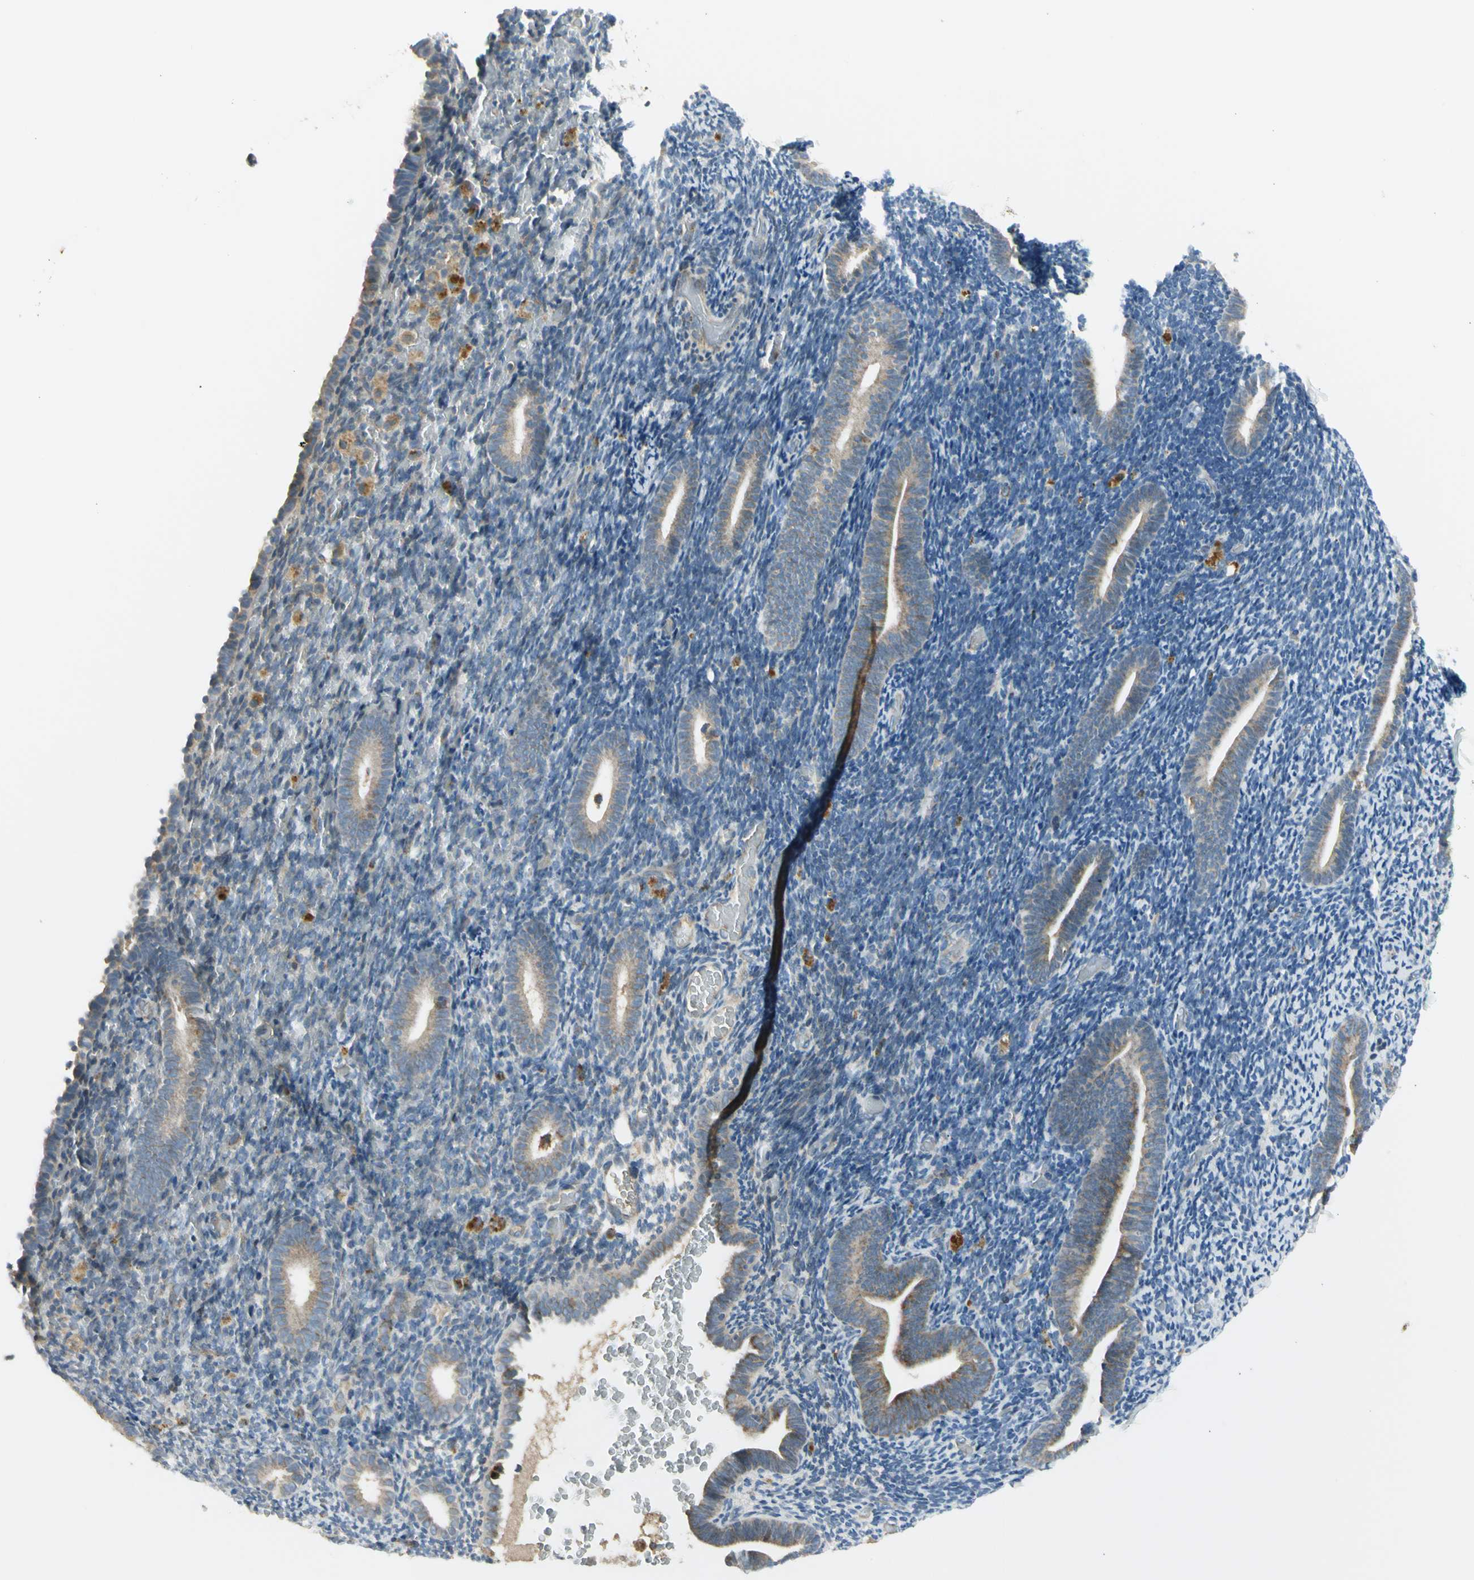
{"staining": {"intensity": "weak", "quantity": "<25%", "location": "cytoplasmic/membranous"}, "tissue": "endometrium", "cell_type": "Cells in endometrial stroma", "image_type": "normal", "snomed": [{"axis": "morphology", "description": "Normal tissue, NOS"}, {"axis": "topography", "description": "Endometrium"}], "caption": "Immunohistochemistry (IHC) histopathology image of benign endometrium stained for a protein (brown), which reveals no positivity in cells in endometrial stroma. (Brightfield microscopy of DAB immunohistochemistry at high magnification).", "gene": "NPHP3", "patient": {"sex": "female", "age": 51}}